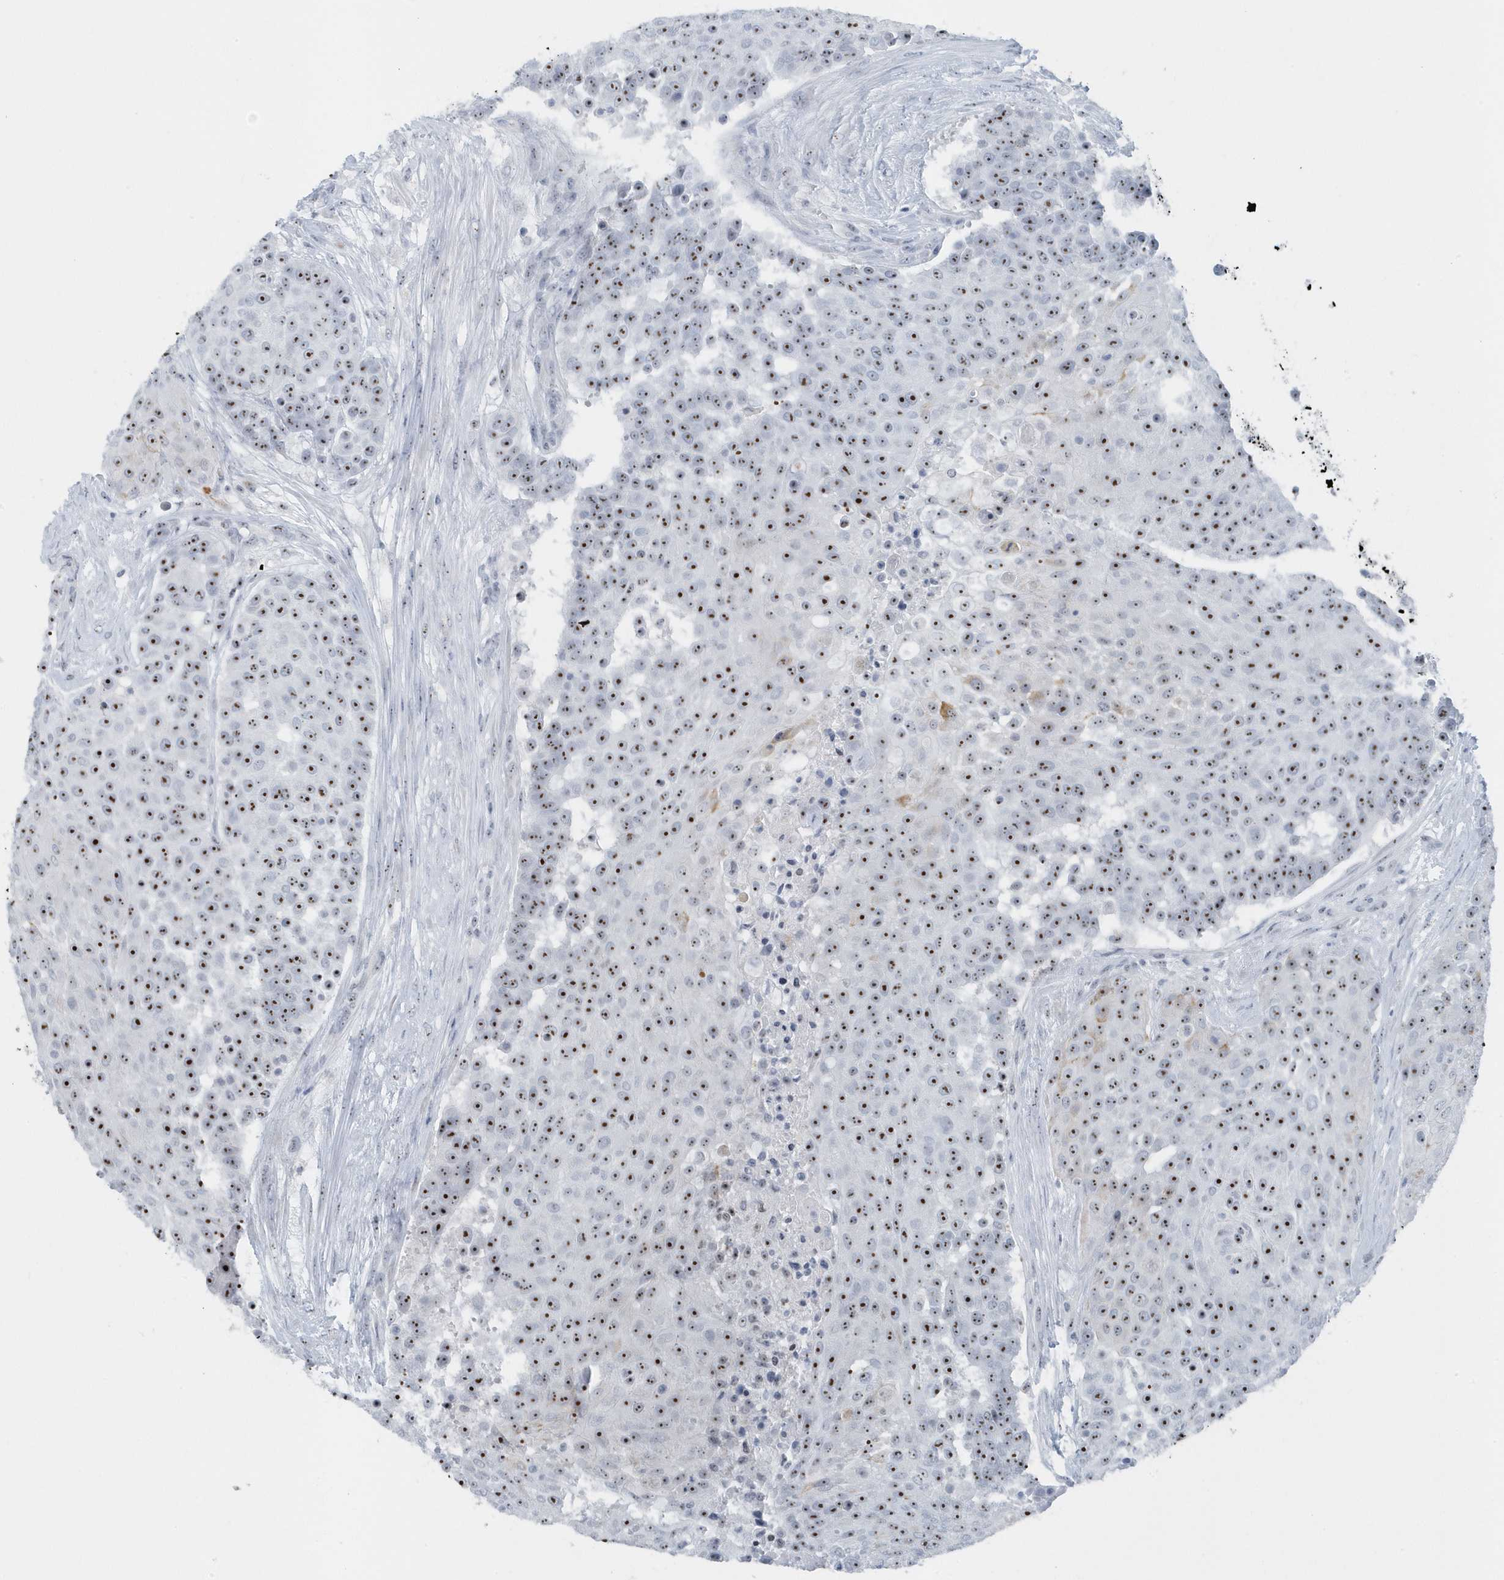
{"staining": {"intensity": "strong", "quantity": ">75%", "location": "nuclear"}, "tissue": "urothelial cancer", "cell_type": "Tumor cells", "image_type": "cancer", "snomed": [{"axis": "morphology", "description": "Urothelial carcinoma, High grade"}, {"axis": "topography", "description": "Urinary bladder"}], "caption": "Urothelial carcinoma (high-grade) stained for a protein (brown) reveals strong nuclear positive staining in approximately >75% of tumor cells.", "gene": "RPF2", "patient": {"sex": "female", "age": 63}}